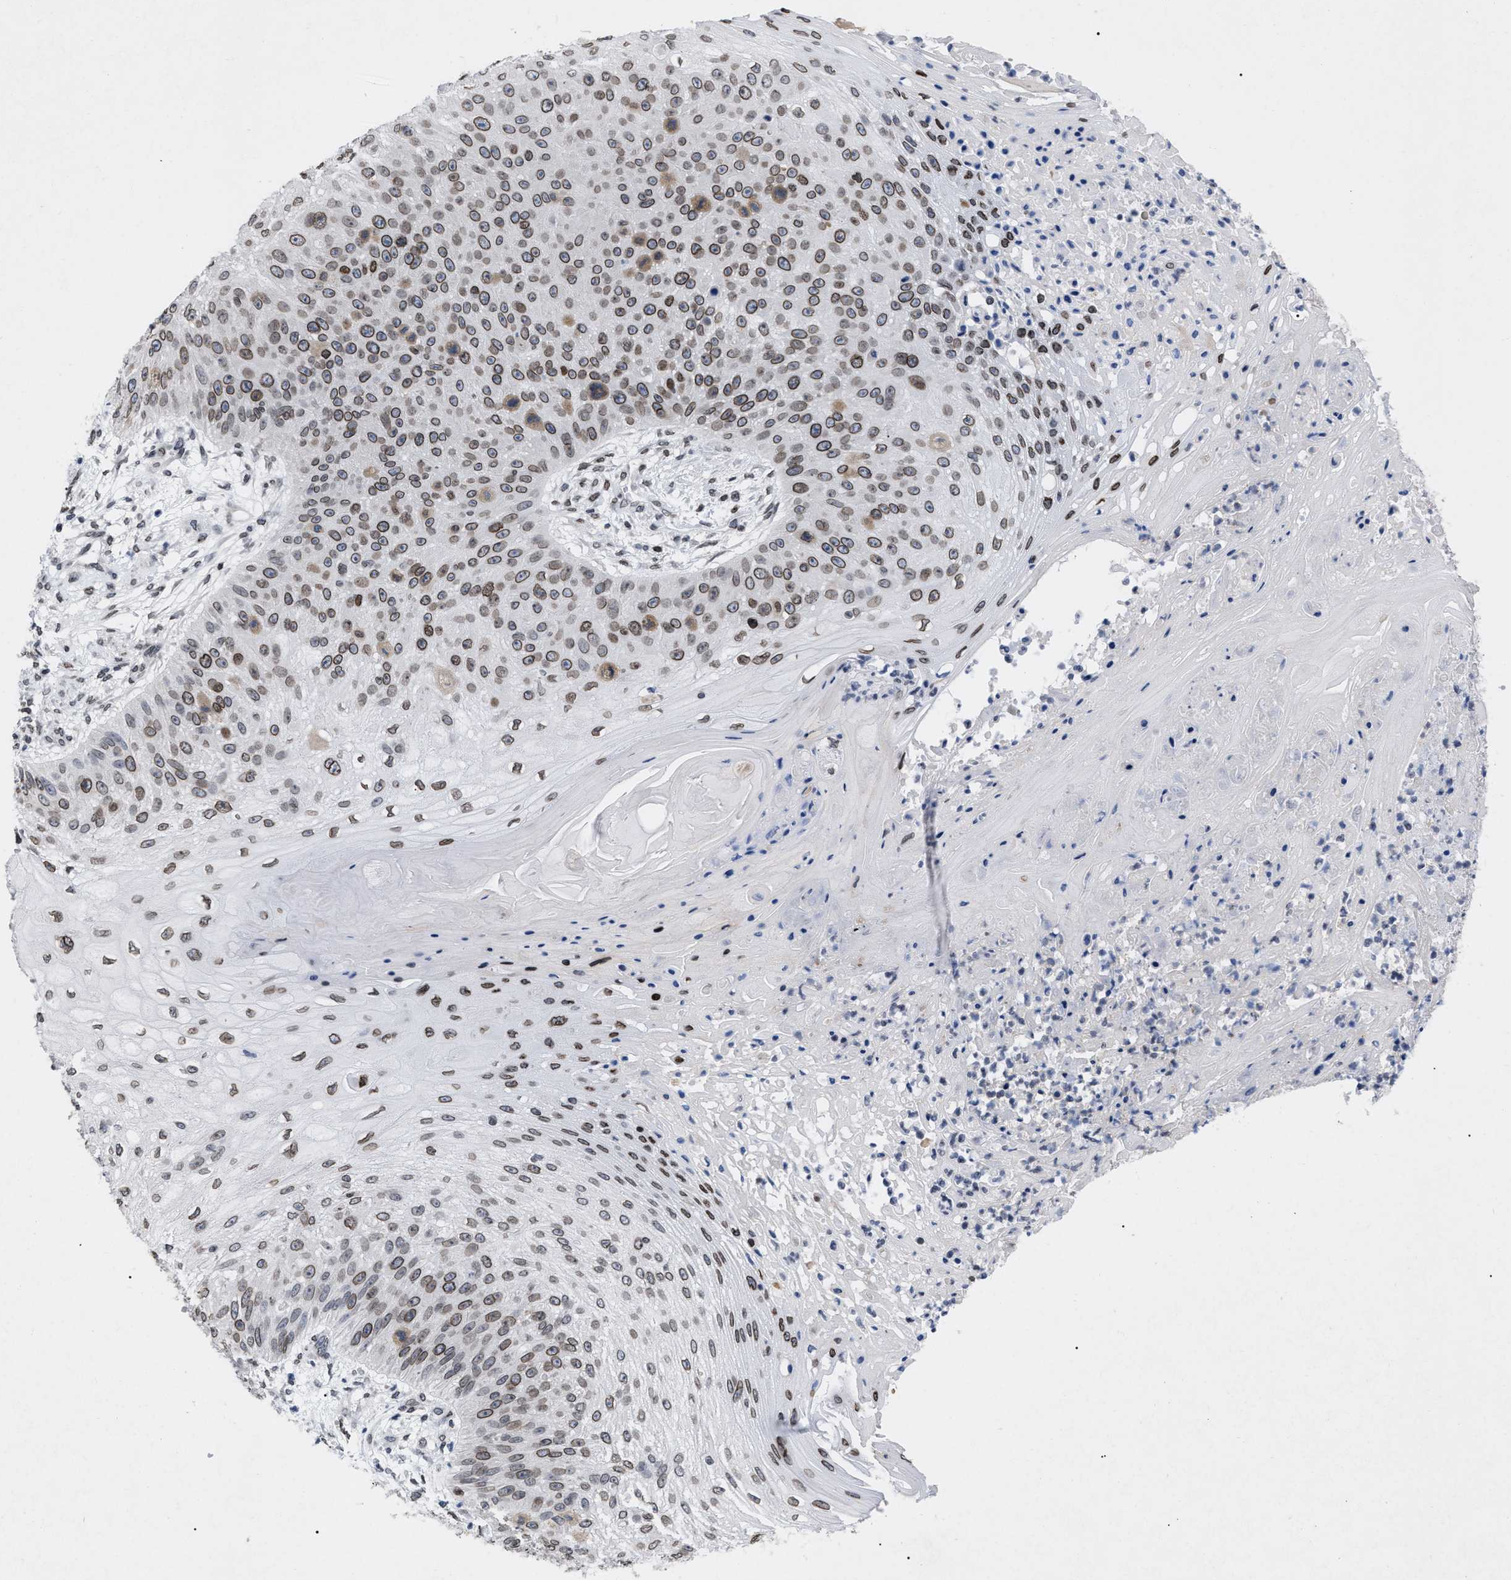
{"staining": {"intensity": "moderate", "quantity": ">75%", "location": "cytoplasmic/membranous,nuclear"}, "tissue": "skin cancer", "cell_type": "Tumor cells", "image_type": "cancer", "snomed": [{"axis": "morphology", "description": "Squamous cell carcinoma, NOS"}, {"axis": "topography", "description": "Skin"}], "caption": "The photomicrograph exhibits a brown stain indicating the presence of a protein in the cytoplasmic/membranous and nuclear of tumor cells in squamous cell carcinoma (skin).", "gene": "TPR", "patient": {"sex": "female", "age": 80}}